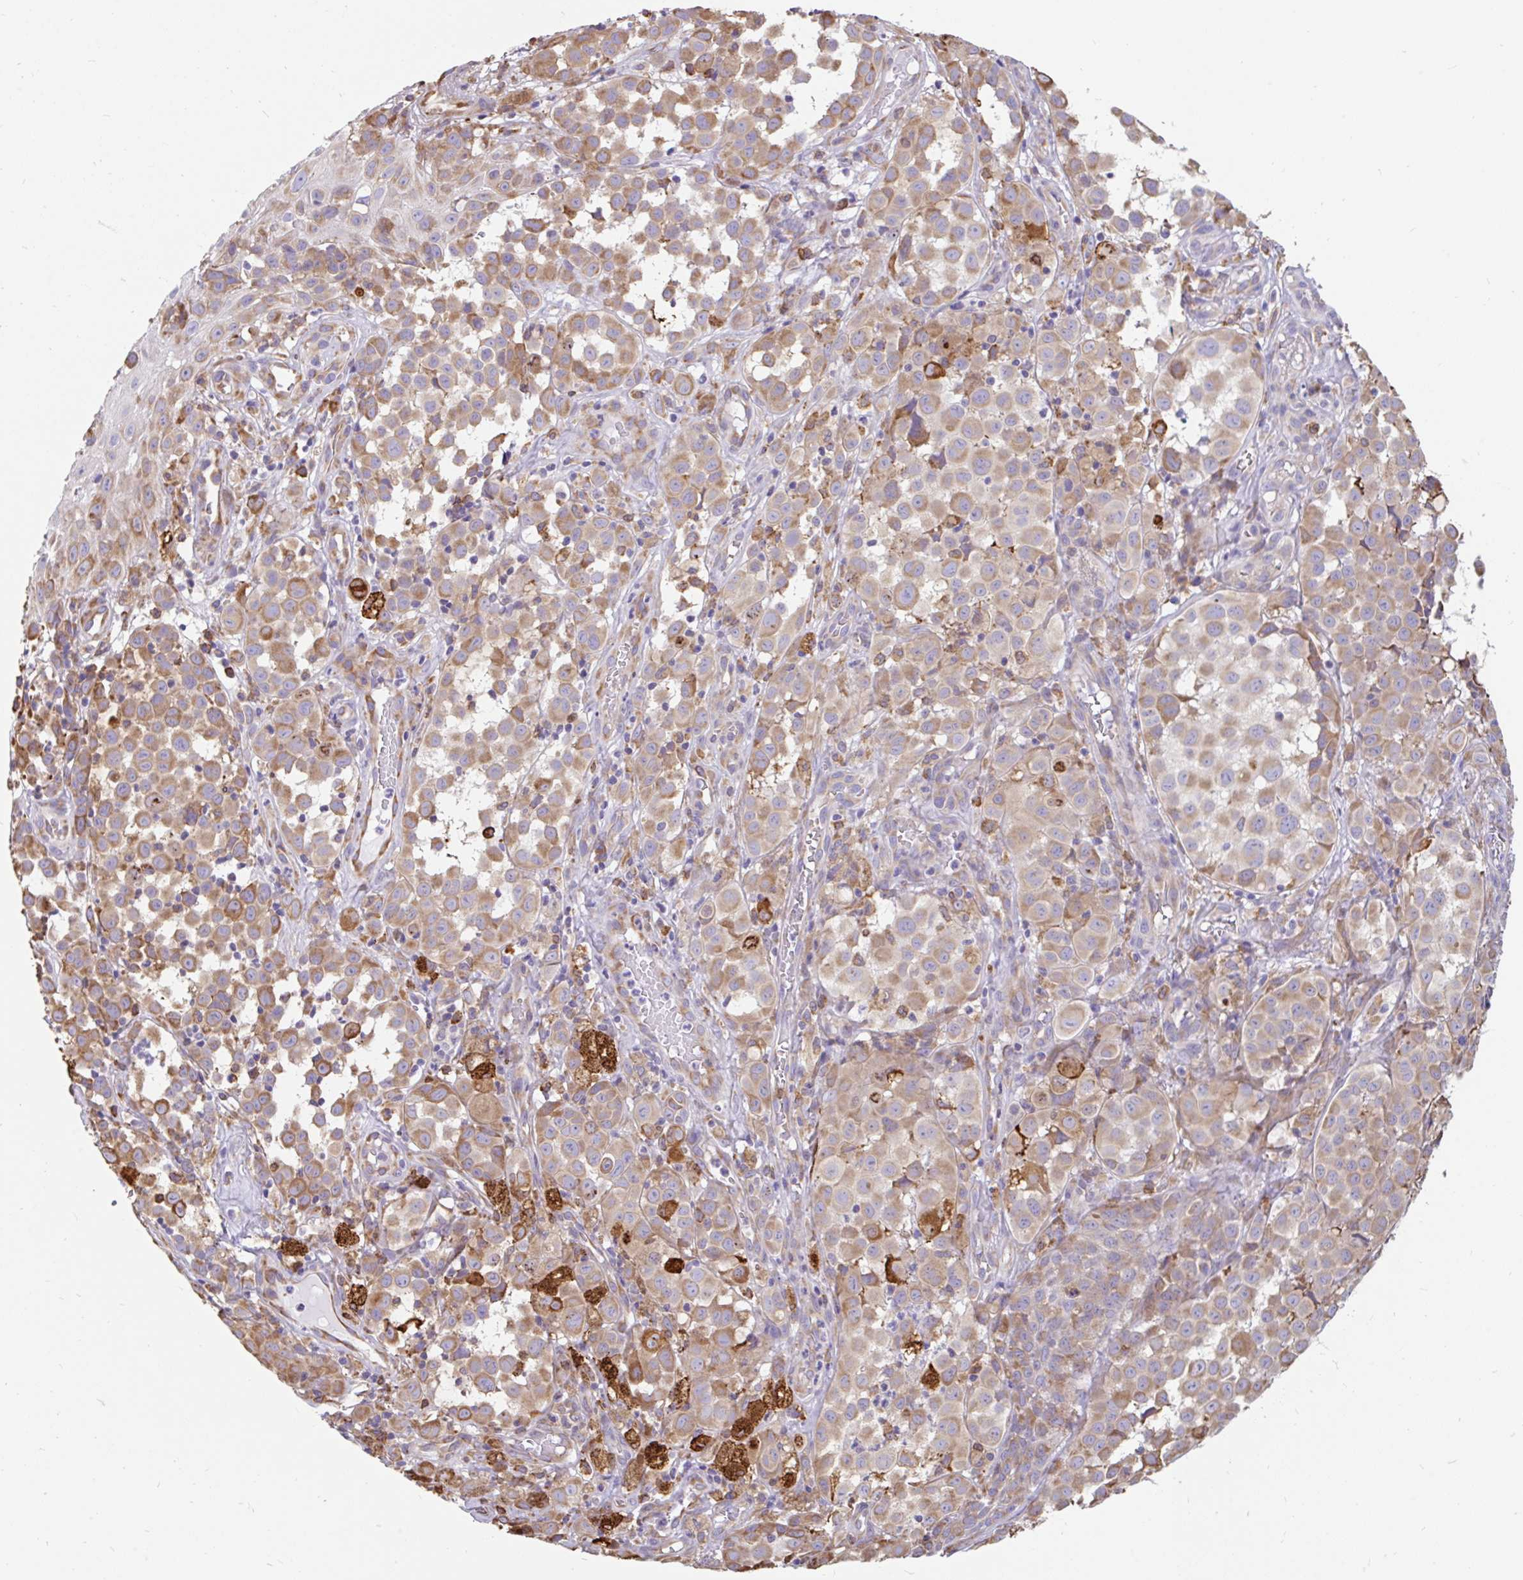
{"staining": {"intensity": "moderate", "quantity": ">75%", "location": "cytoplasmic/membranous"}, "tissue": "melanoma", "cell_type": "Tumor cells", "image_type": "cancer", "snomed": [{"axis": "morphology", "description": "Malignant melanoma, NOS"}, {"axis": "topography", "description": "Skin"}], "caption": "High-power microscopy captured an immunohistochemistry (IHC) photomicrograph of malignant melanoma, revealing moderate cytoplasmic/membranous staining in about >75% of tumor cells.", "gene": "EML5", "patient": {"sex": "male", "age": 64}}